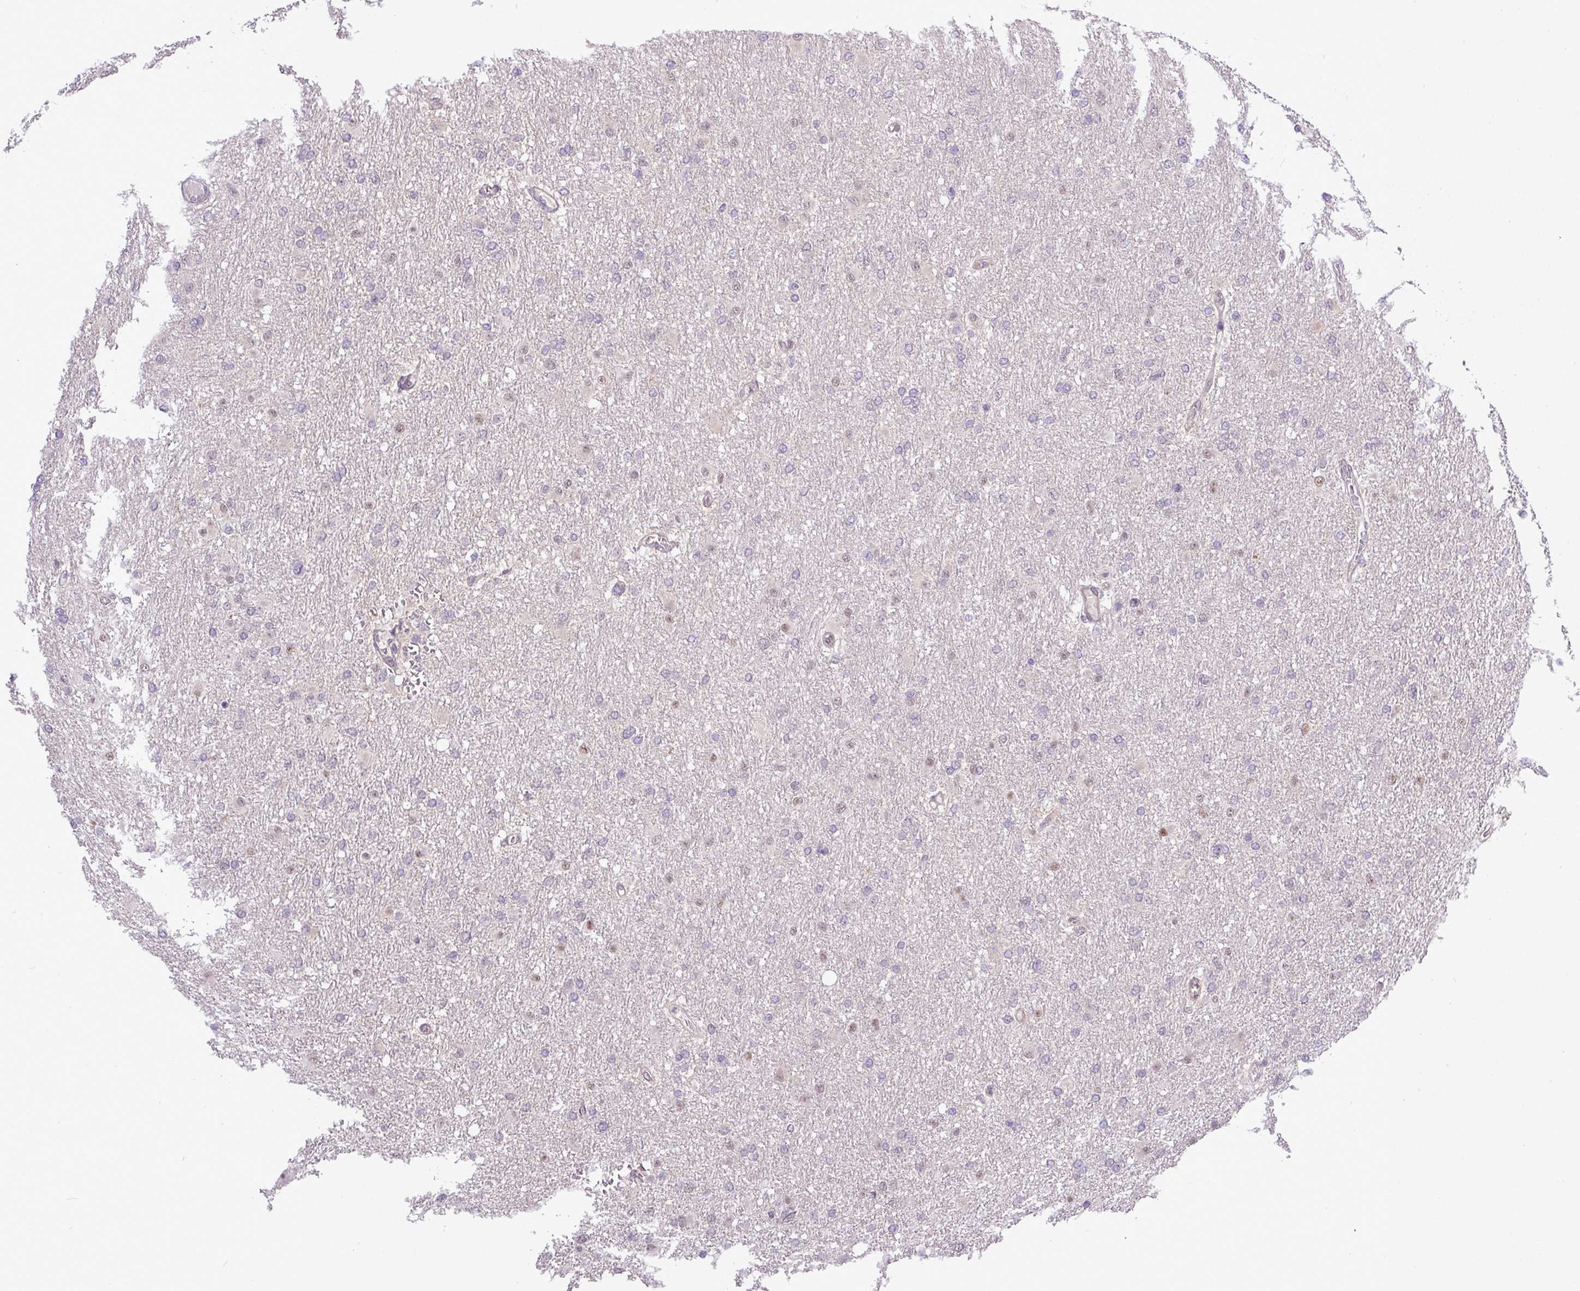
{"staining": {"intensity": "moderate", "quantity": "<25%", "location": "nuclear"}, "tissue": "glioma", "cell_type": "Tumor cells", "image_type": "cancer", "snomed": [{"axis": "morphology", "description": "Glioma, malignant, High grade"}, {"axis": "topography", "description": "Cerebral cortex"}], "caption": "This image reveals glioma stained with immunohistochemistry (IHC) to label a protein in brown. The nuclear of tumor cells show moderate positivity for the protein. Nuclei are counter-stained blue.", "gene": "ZNF217", "patient": {"sex": "female", "age": 36}}